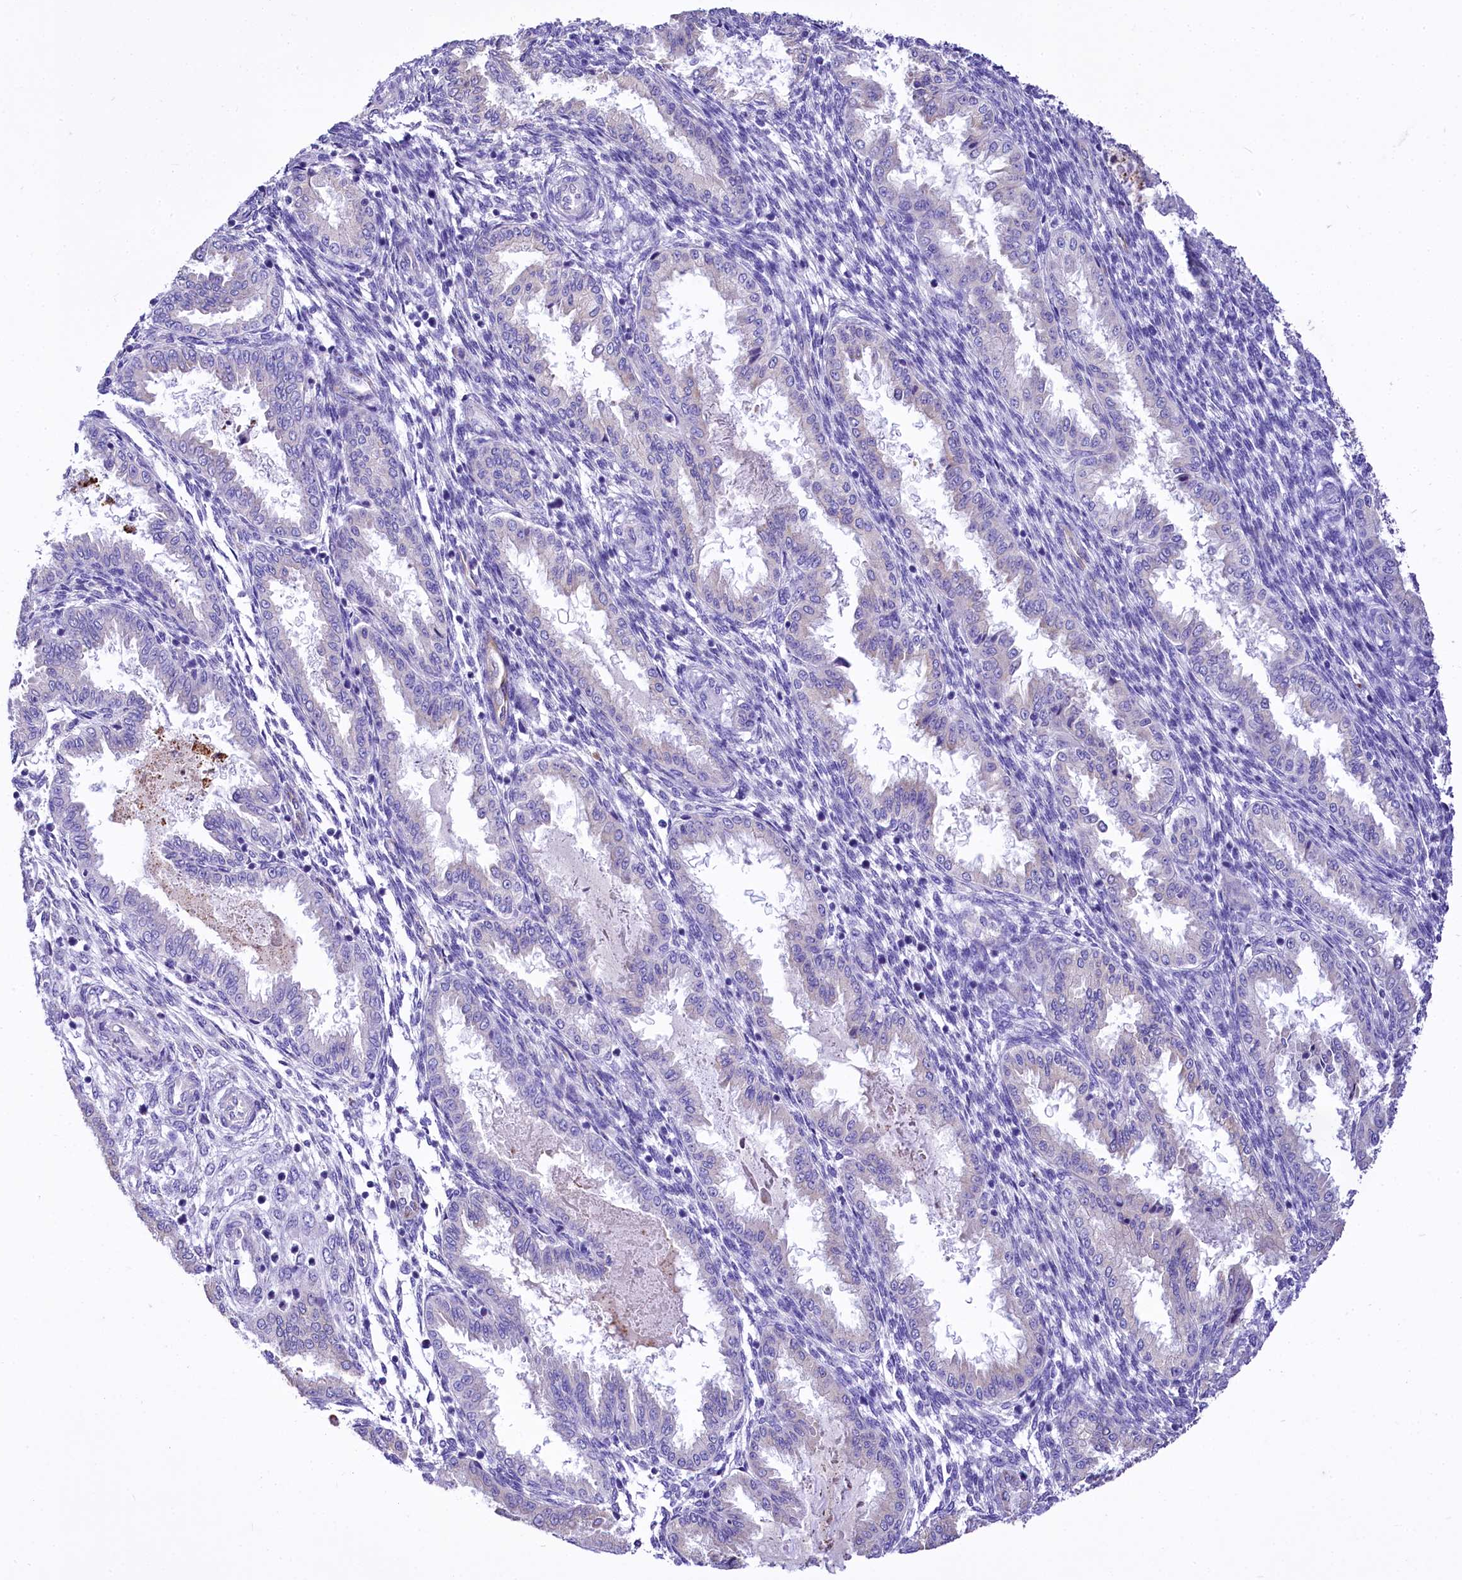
{"staining": {"intensity": "negative", "quantity": "none", "location": "none"}, "tissue": "endometrium", "cell_type": "Cells in endometrial stroma", "image_type": "normal", "snomed": [{"axis": "morphology", "description": "Normal tissue, NOS"}, {"axis": "topography", "description": "Endometrium"}], "caption": "Image shows no protein expression in cells in endometrial stroma of benign endometrium.", "gene": "A2ML1", "patient": {"sex": "female", "age": 33}}